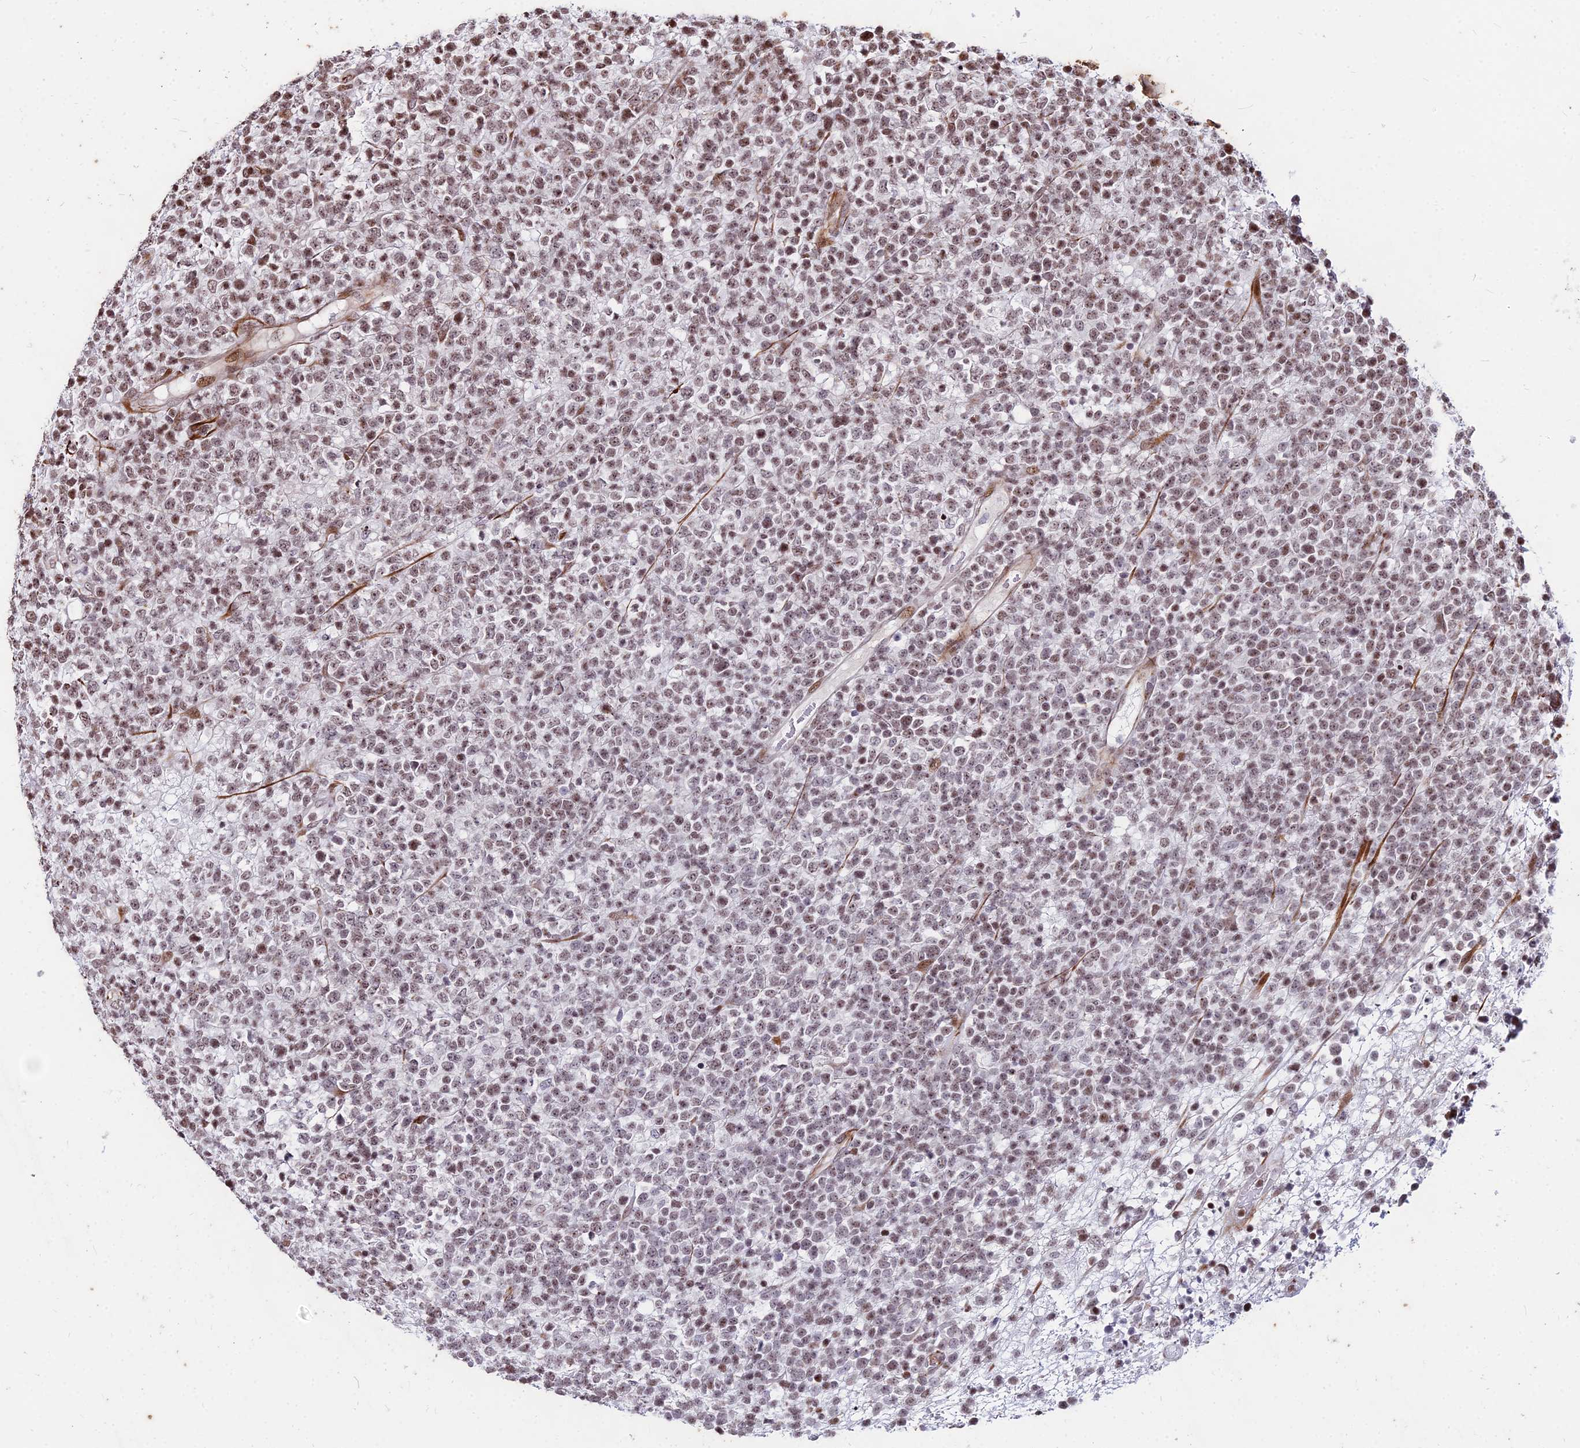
{"staining": {"intensity": "moderate", "quantity": "25%-75%", "location": "nuclear"}, "tissue": "lymphoma", "cell_type": "Tumor cells", "image_type": "cancer", "snomed": [{"axis": "morphology", "description": "Malignant lymphoma, non-Hodgkin's type, High grade"}, {"axis": "topography", "description": "Colon"}], "caption": "High-grade malignant lymphoma, non-Hodgkin's type stained with a protein marker demonstrates moderate staining in tumor cells.", "gene": "NYAP2", "patient": {"sex": "female", "age": 53}}